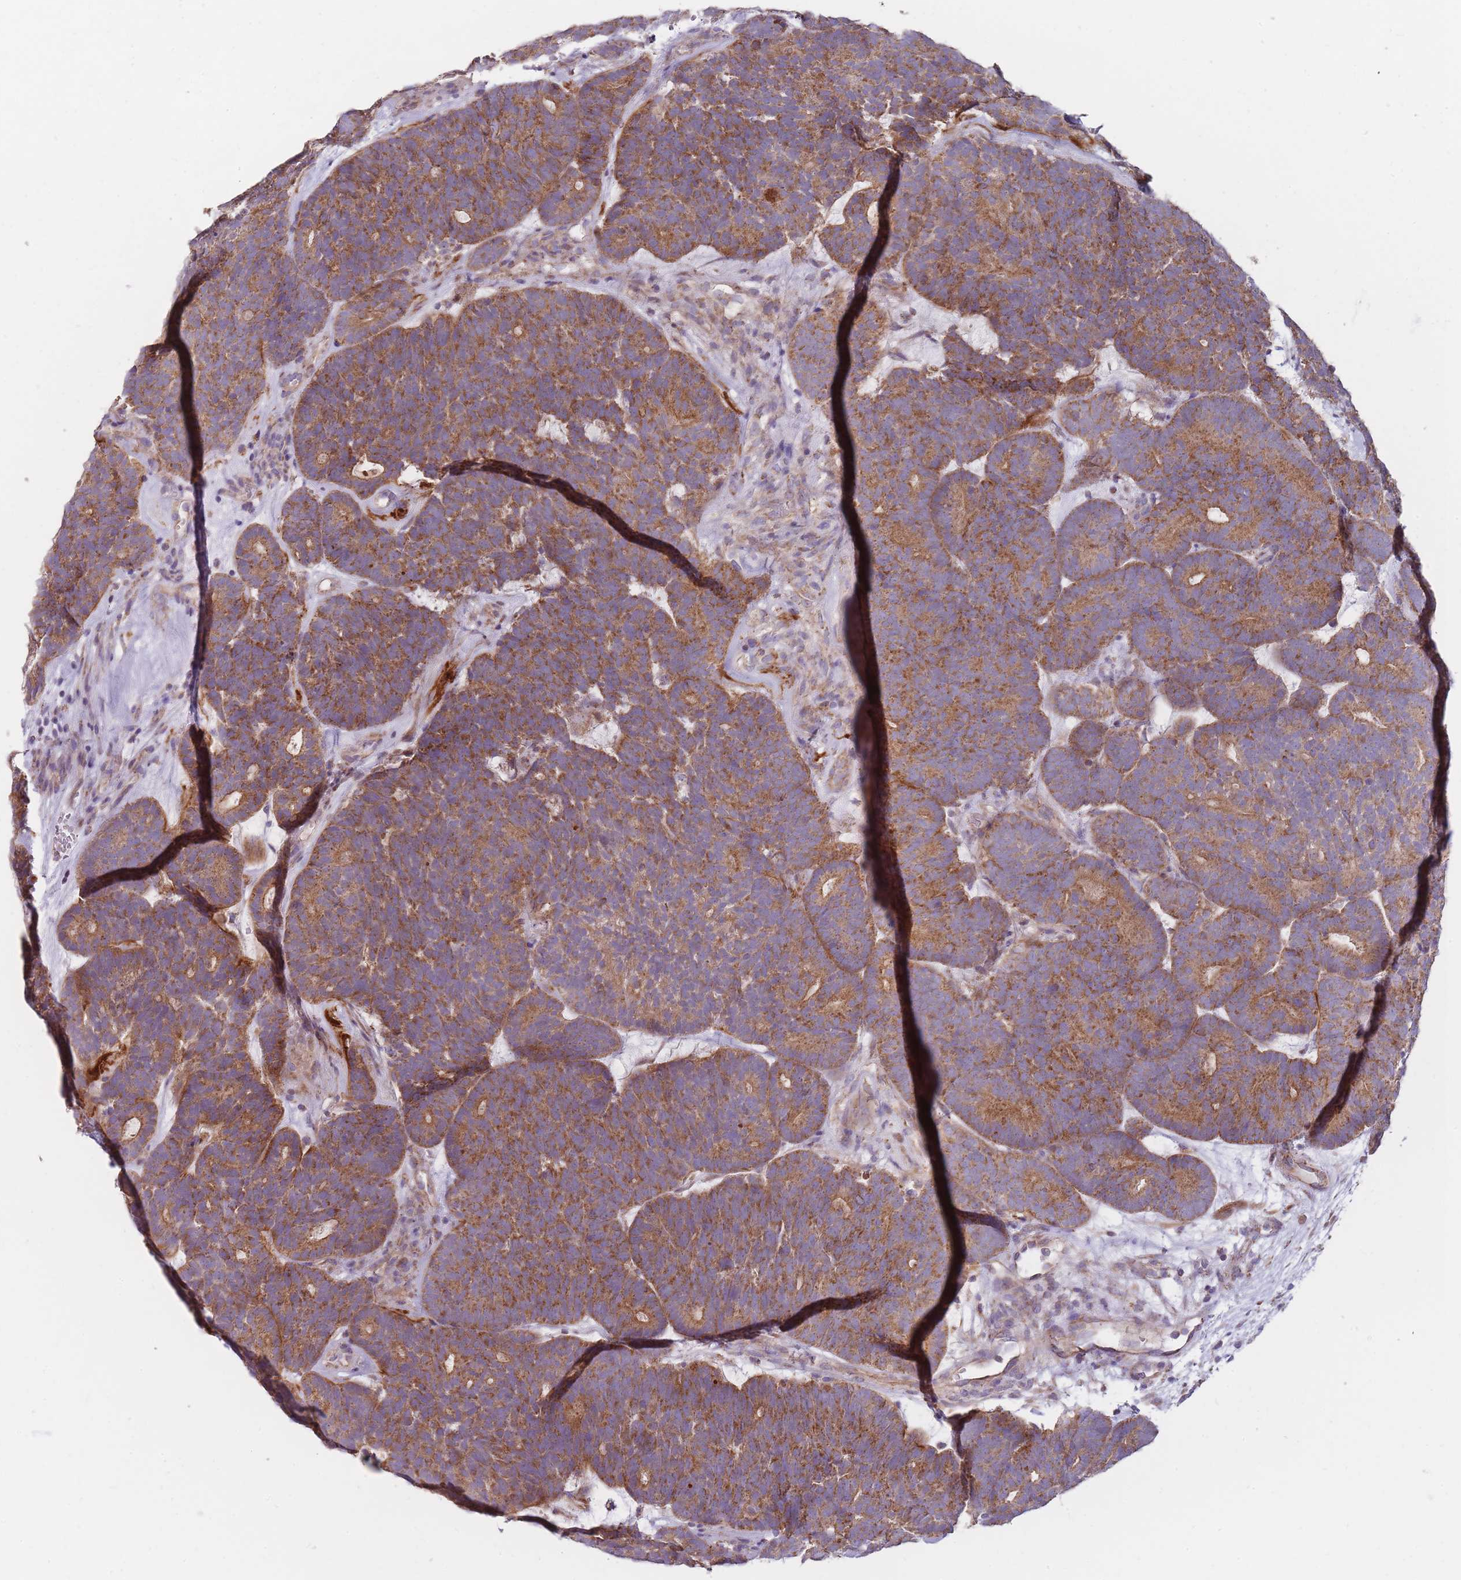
{"staining": {"intensity": "strong", "quantity": ">75%", "location": "cytoplasmic/membranous"}, "tissue": "head and neck cancer", "cell_type": "Tumor cells", "image_type": "cancer", "snomed": [{"axis": "morphology", "description": "Adenocarcinoma, NOS"}, {"axis": "topography", "description": "Head-Neck"}], "caption": "This micrograph demonstrates IHC staining of human adenocarcinoma (head and neck), with high strong cytoplasmic/membranous positivity in approximately >75% of tumor cells.", "gene": "NDUFA9", "patient": {"sex": "female", "age": 81}}